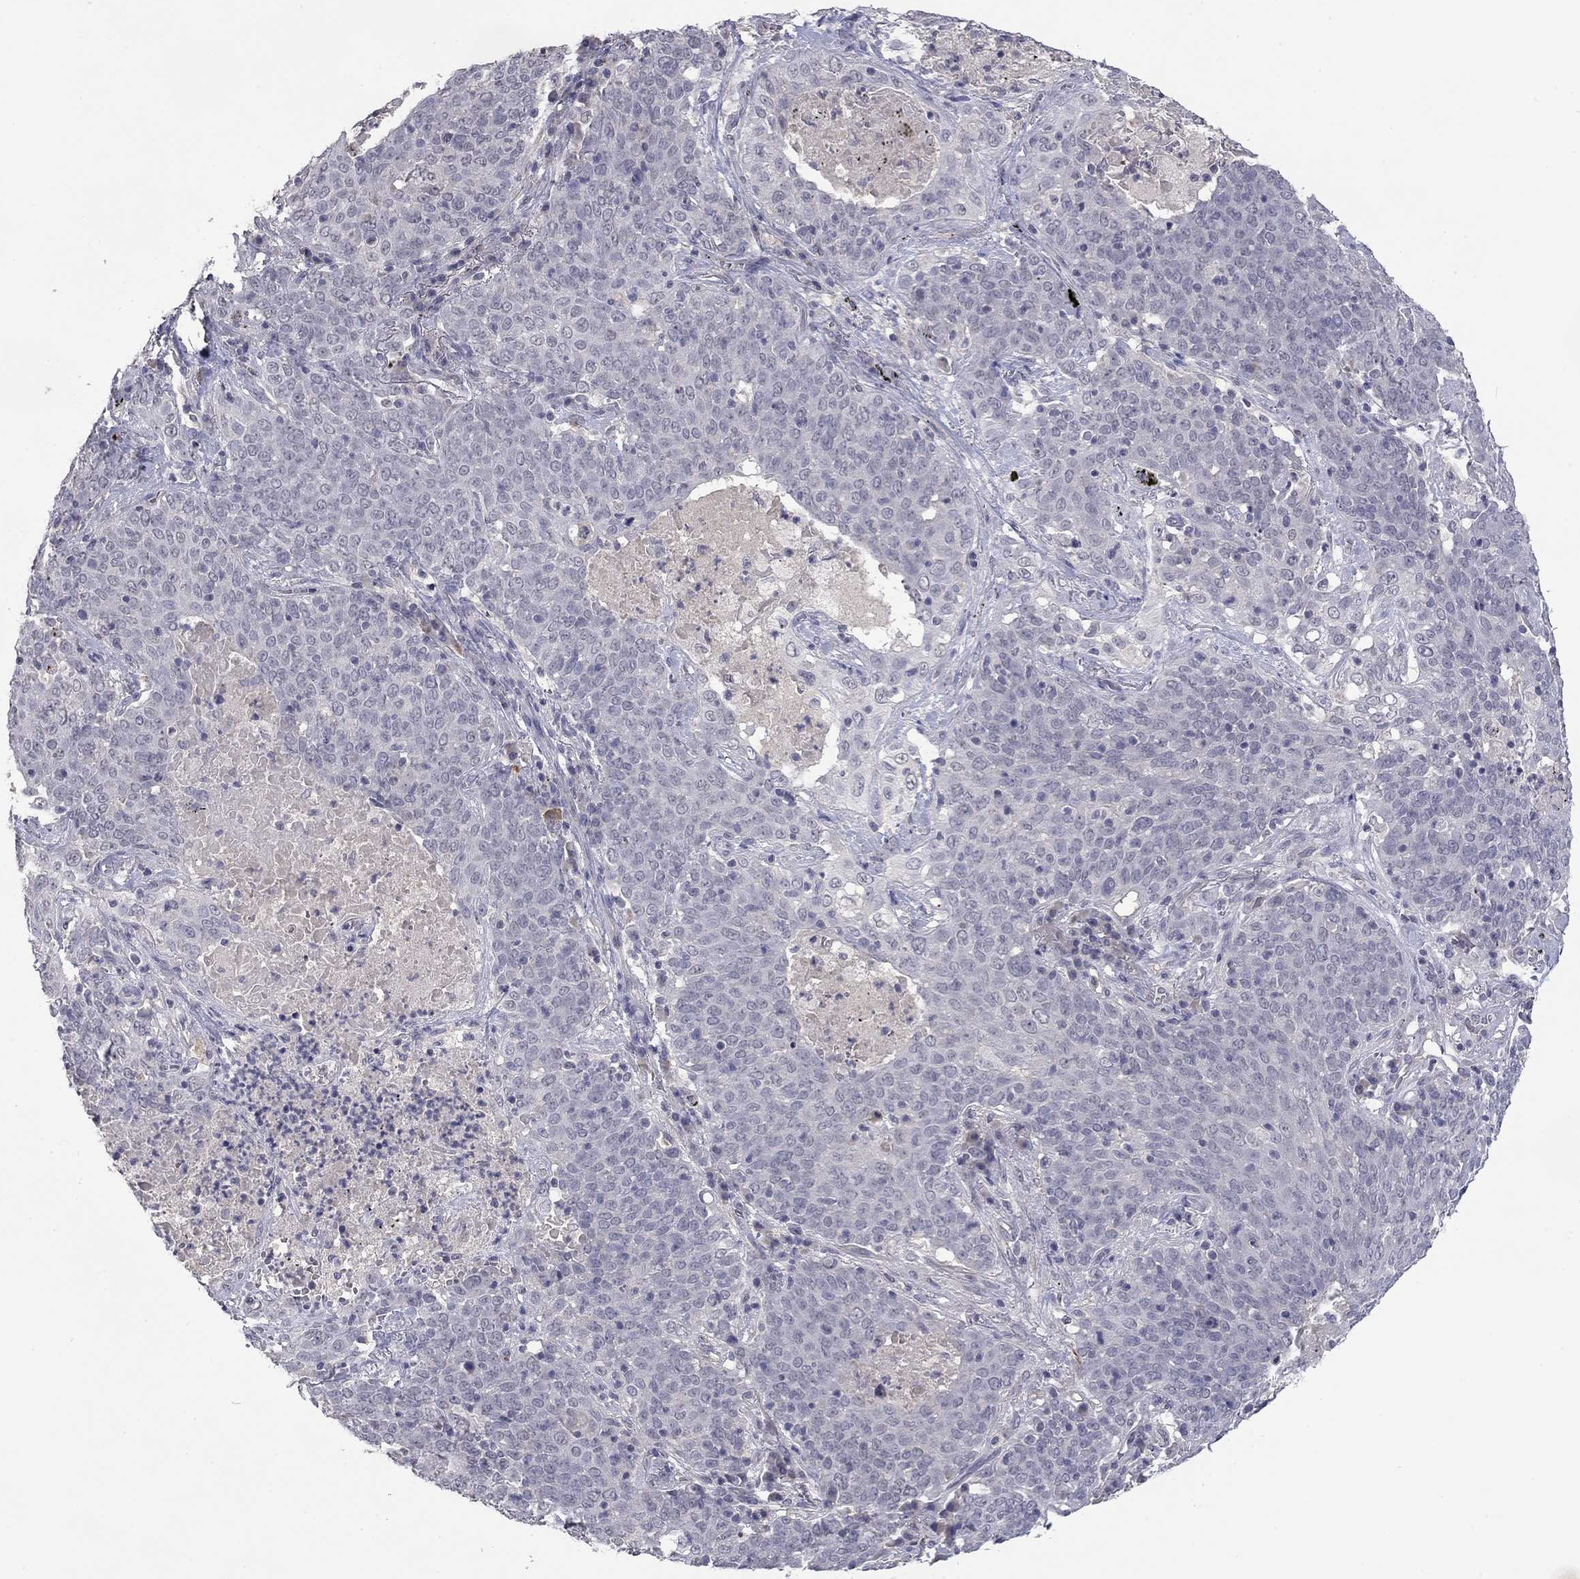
{"staining": {"intensity": "negative", "quantity": "none", "location": "none"}, "tissue": "lung cancer", "cell_type": "Tumor cells", "image_type": "cancer", "snomed": [{"axis": "morphology", "description": "Squamous cell carcinoma, NOS"}, {"axis": "topography", "description": "Lung"}], "caption": "Lung cancer (squamous cell carcinoma) stained for a protein using IHC exhibits no staining tumor cells.", "gene": "IP6K3", "patient": {"sex": "male", "age": 82}}